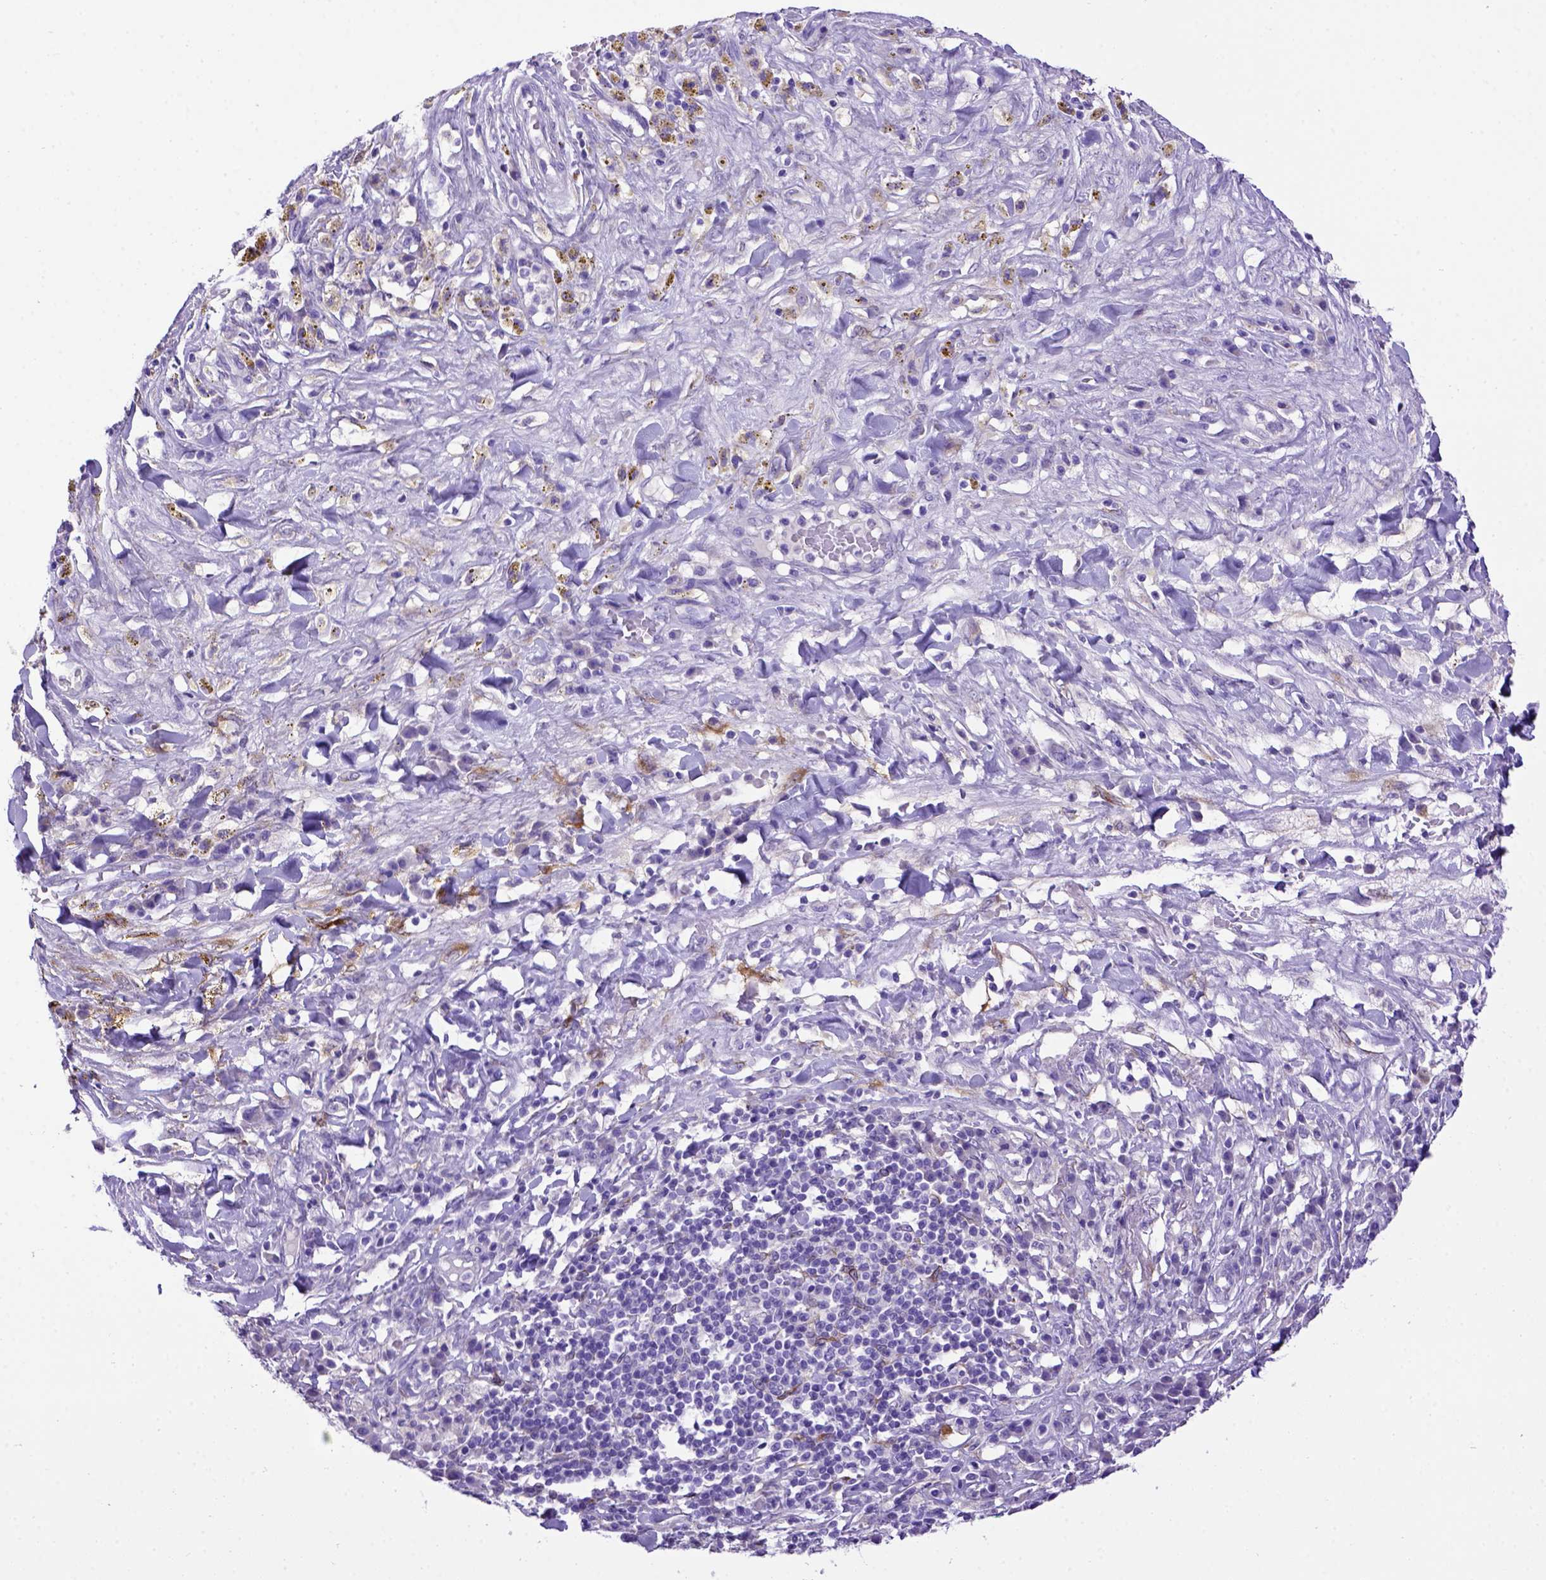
{"staining": {"intensity": "negative", "quantity": "none", "location": "none"}, "tissue": "melanoma", "cell_type": "Tumor cells", "image_type": "cancer", "snomed": [{"axis": "morphology", "description": "Malignant melanoma, NOS"}, {"axis": "topography", "description": "Skin"}], "caption": "Immunohistochemistry of human malignant melanoma reveals no expression in tumor cells. (Immunohistochemistry (ihc), brightfield microscopy, high magnification).", "gene": "PTGES", "patient": {"sex": "female", "age": 91}}